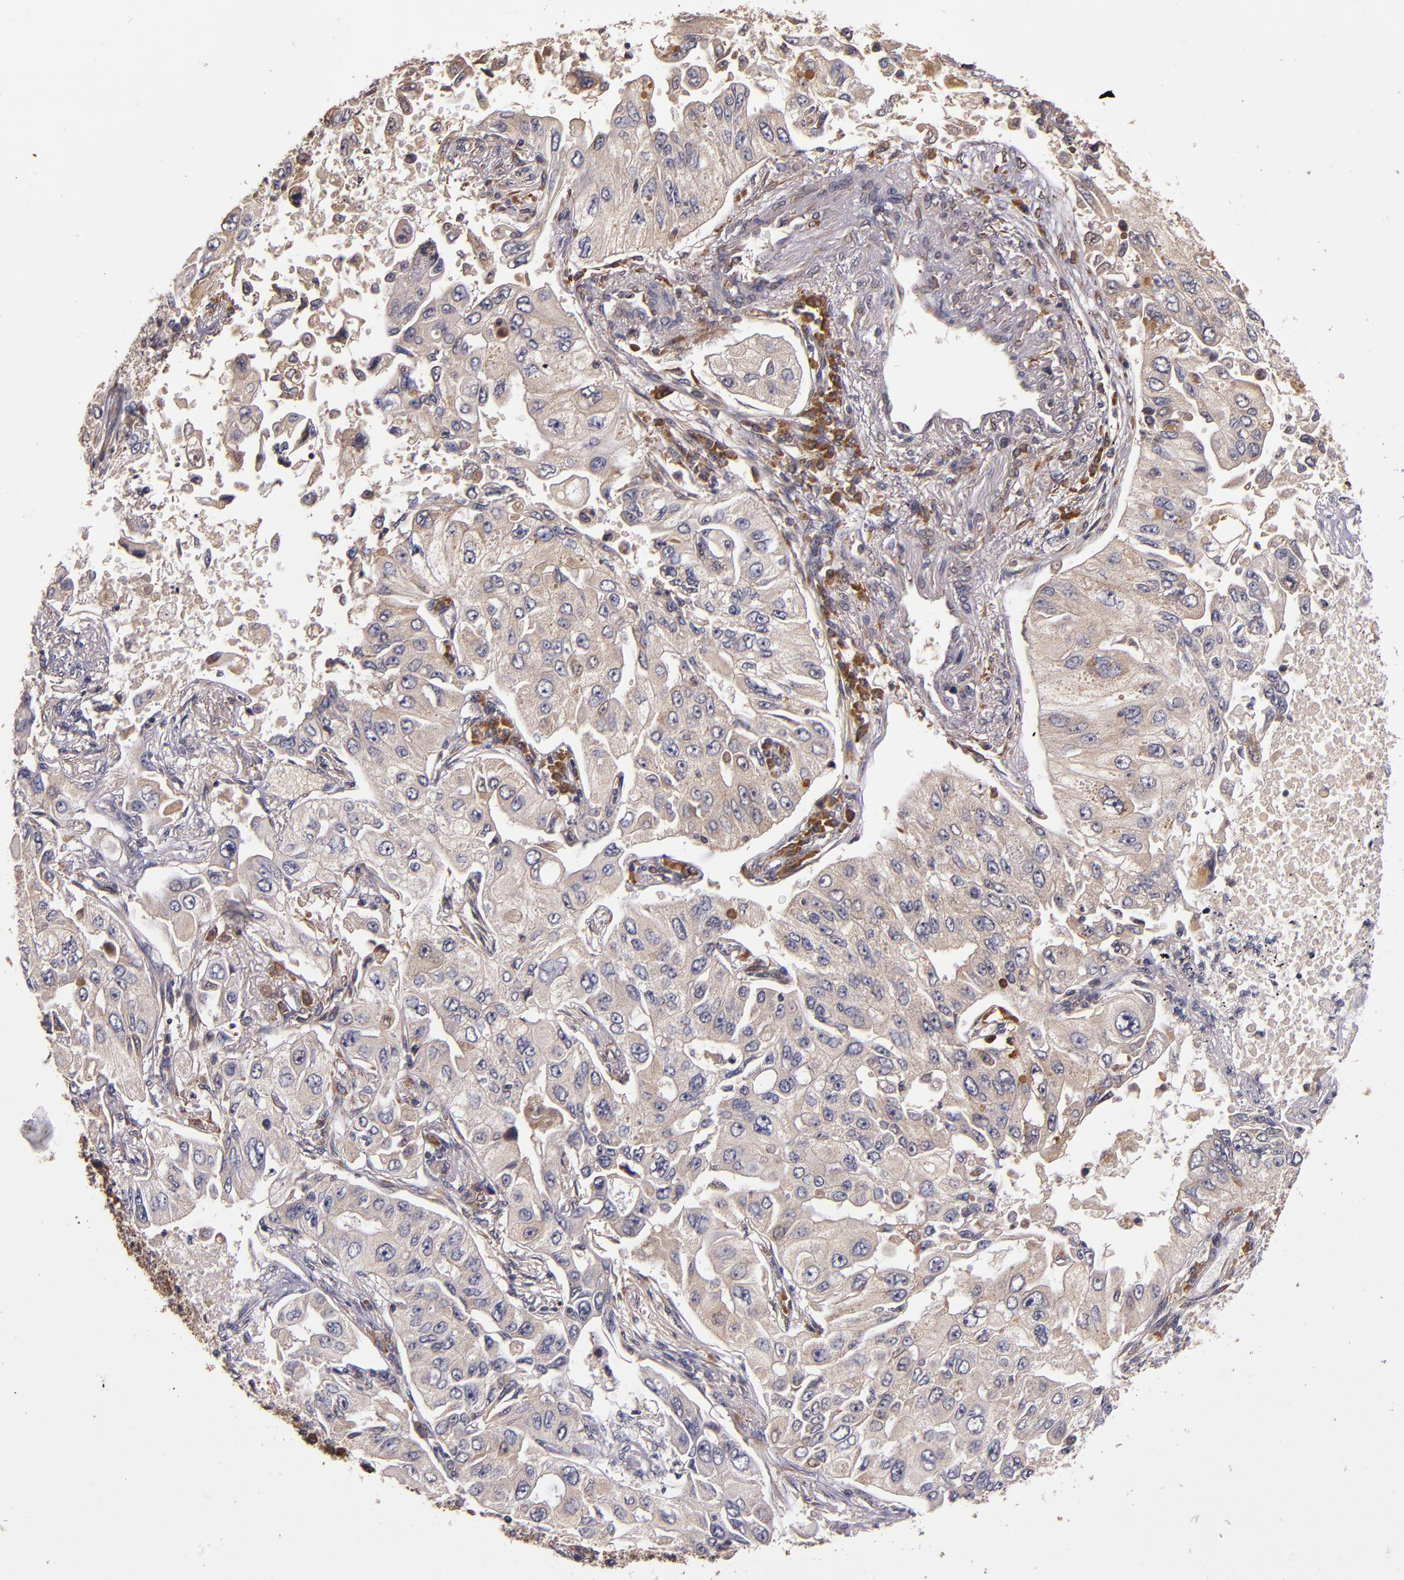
{"staining": {"intensity": "weak", "quantity": ">75%", "location": "cytoplasmic/membranous"}, "tissue": "lung cancer", "cell_type": "Tumor cells", "image_type": "cancer", "snomed": [{"axis": "morphology", "description": "Adenocarcinoma, NOS"}, {"axis": "topography", "description": "Lung"}], "caption": "Lung cancer (adenocarcinoma) was stained to show a protein in brown. There is low levels of weak cytoplasmic/membranous positivity in about >75% of tumor cells. The protein is shown in brown color, while the nuclei are stained blue.", "gene": "PRAF2", "patient": {"sex": "male", "age": 84}}